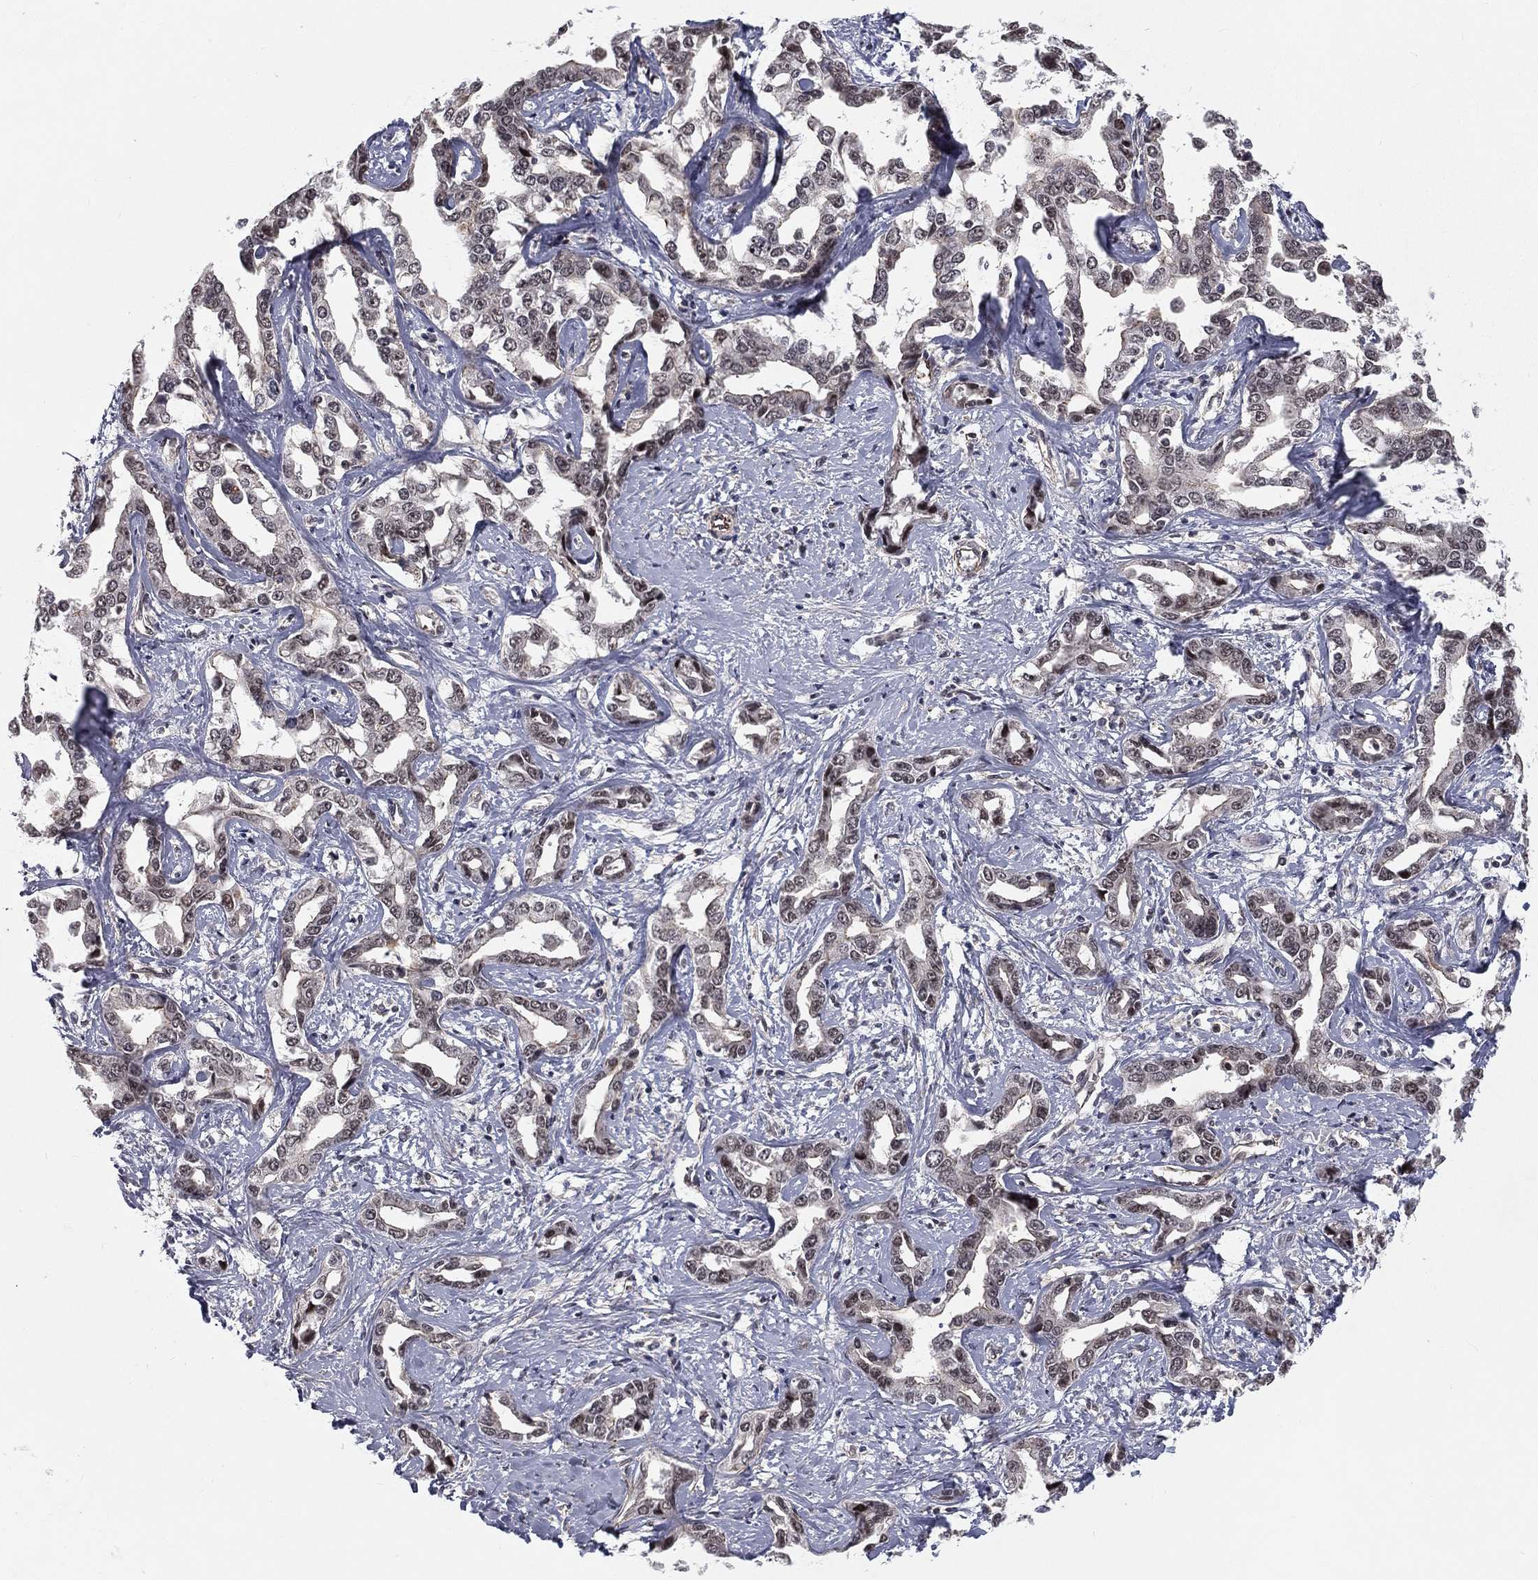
{"staining": {"intensity": "negative", "quantity": "none", "location": "none"}, "tissue": "liver cancer", "cell_type": "Tumor cells", "image_type": "cancer", "snomed": [{"axis": "morphology", "description": "Cholangiocarcinoma"}, {"axis": "topography", "description": "Liver"}], "caption": "Tumor cells are negative for protein expression in human liver cholangiocarcinoma.", "gene": "MORC2", "patient": {"sex": "male", "age": 59}}